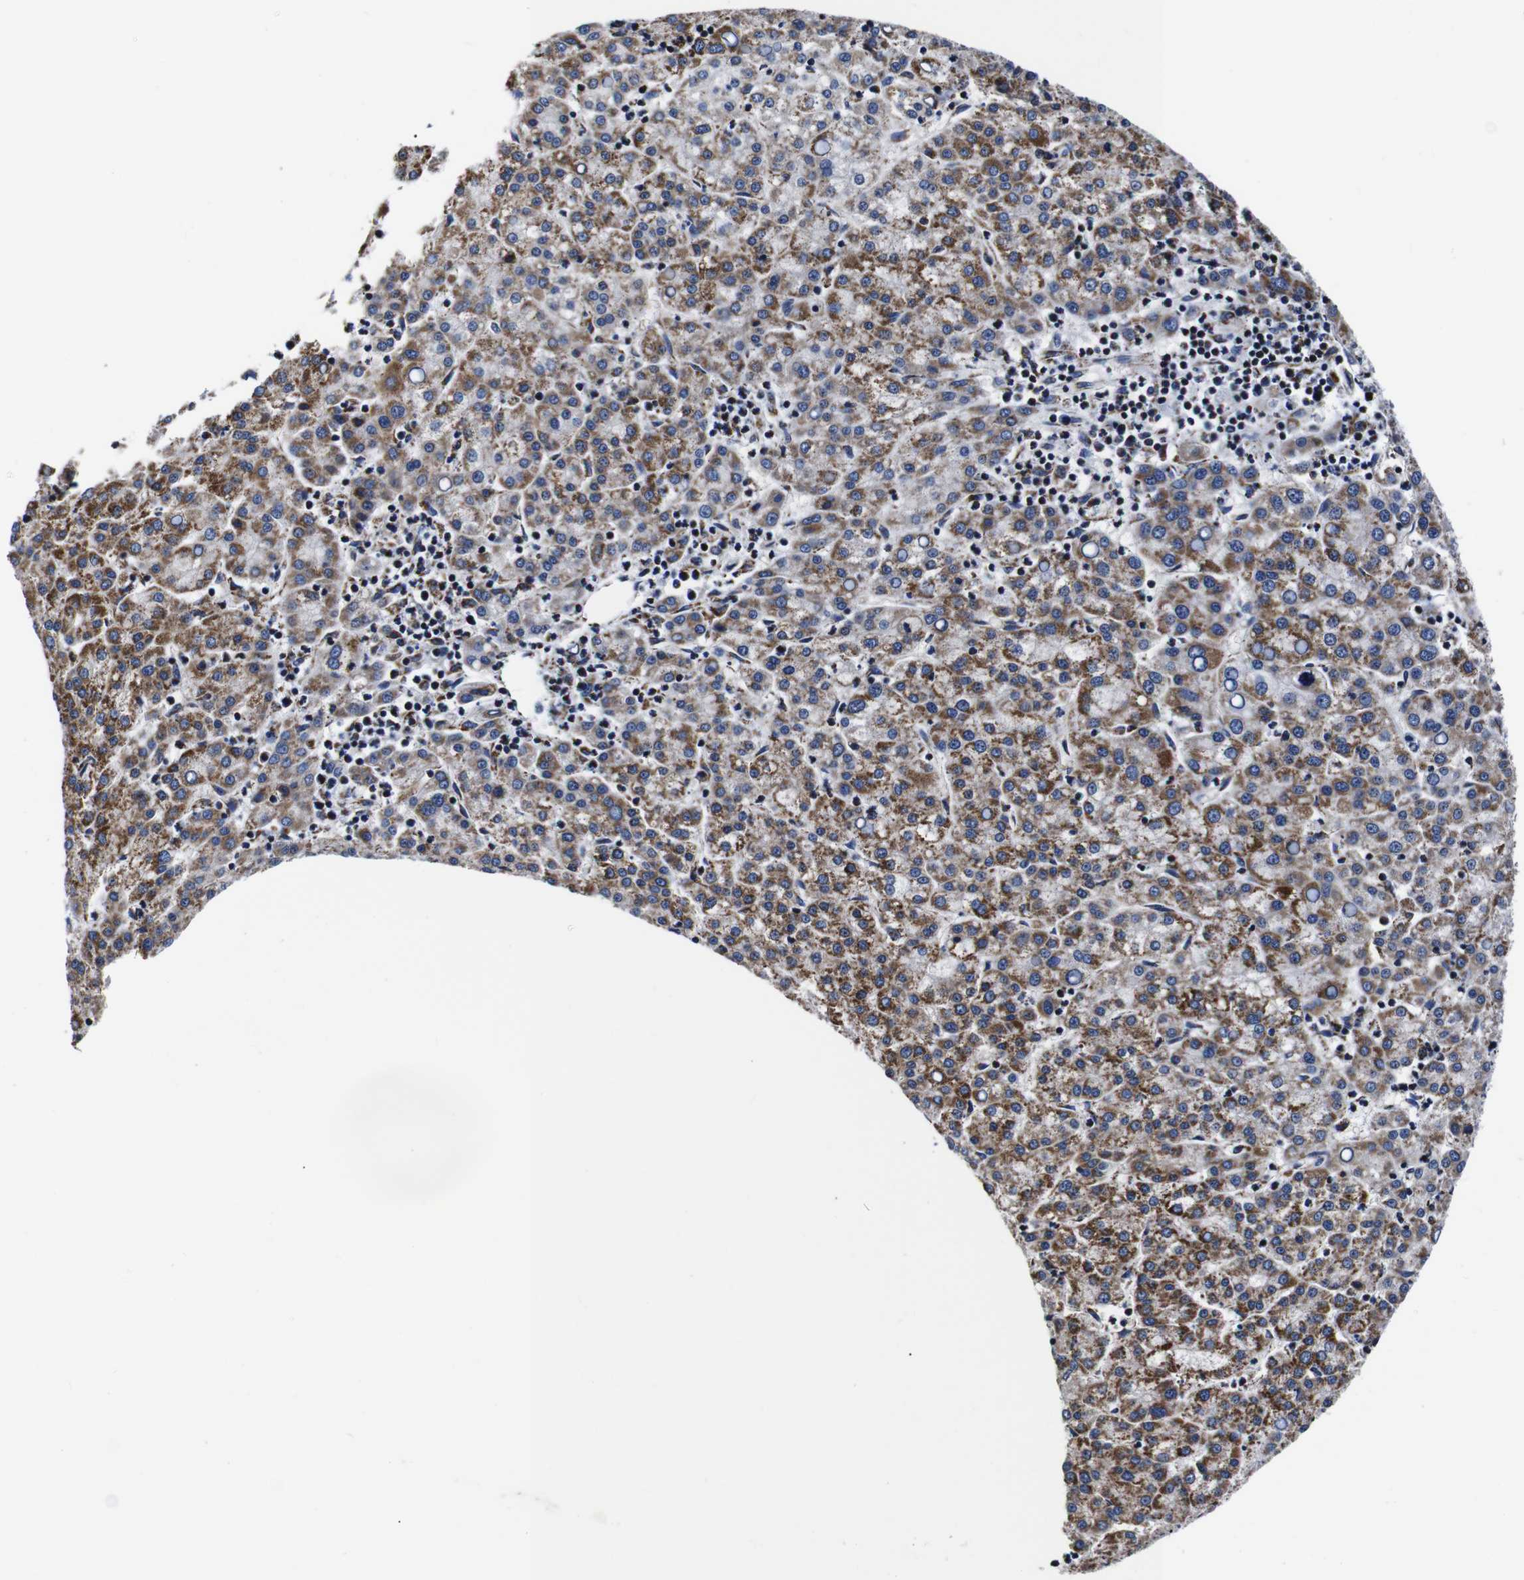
{"staining": {"intensity": "moderate", "quantity": ">75%", "location": "cytoplasmic/membranous"}, "tissue": "liver cancer", "cell_type": "Tumor cells", "image_type": "cancer", "snomed": [{"axis": "morphology", "description": "Carcinoma, Hepatocellular, NOS"}, {"axis": "topography", "description": "Liver"}], "caption": "High-magnification brightfield microscopy of liver cancer (hepatocellular carcinoma) stained with DAB (3,3'-diaminobenzidine) (brown) and counterstained with hematoxylin (blue). tumor cells exhibit moderate cytoplasmic/membranous staining is identified in about>75% of cells.", "gene": "FKBP9", "patient": {"sex": "female", "age": 58}}